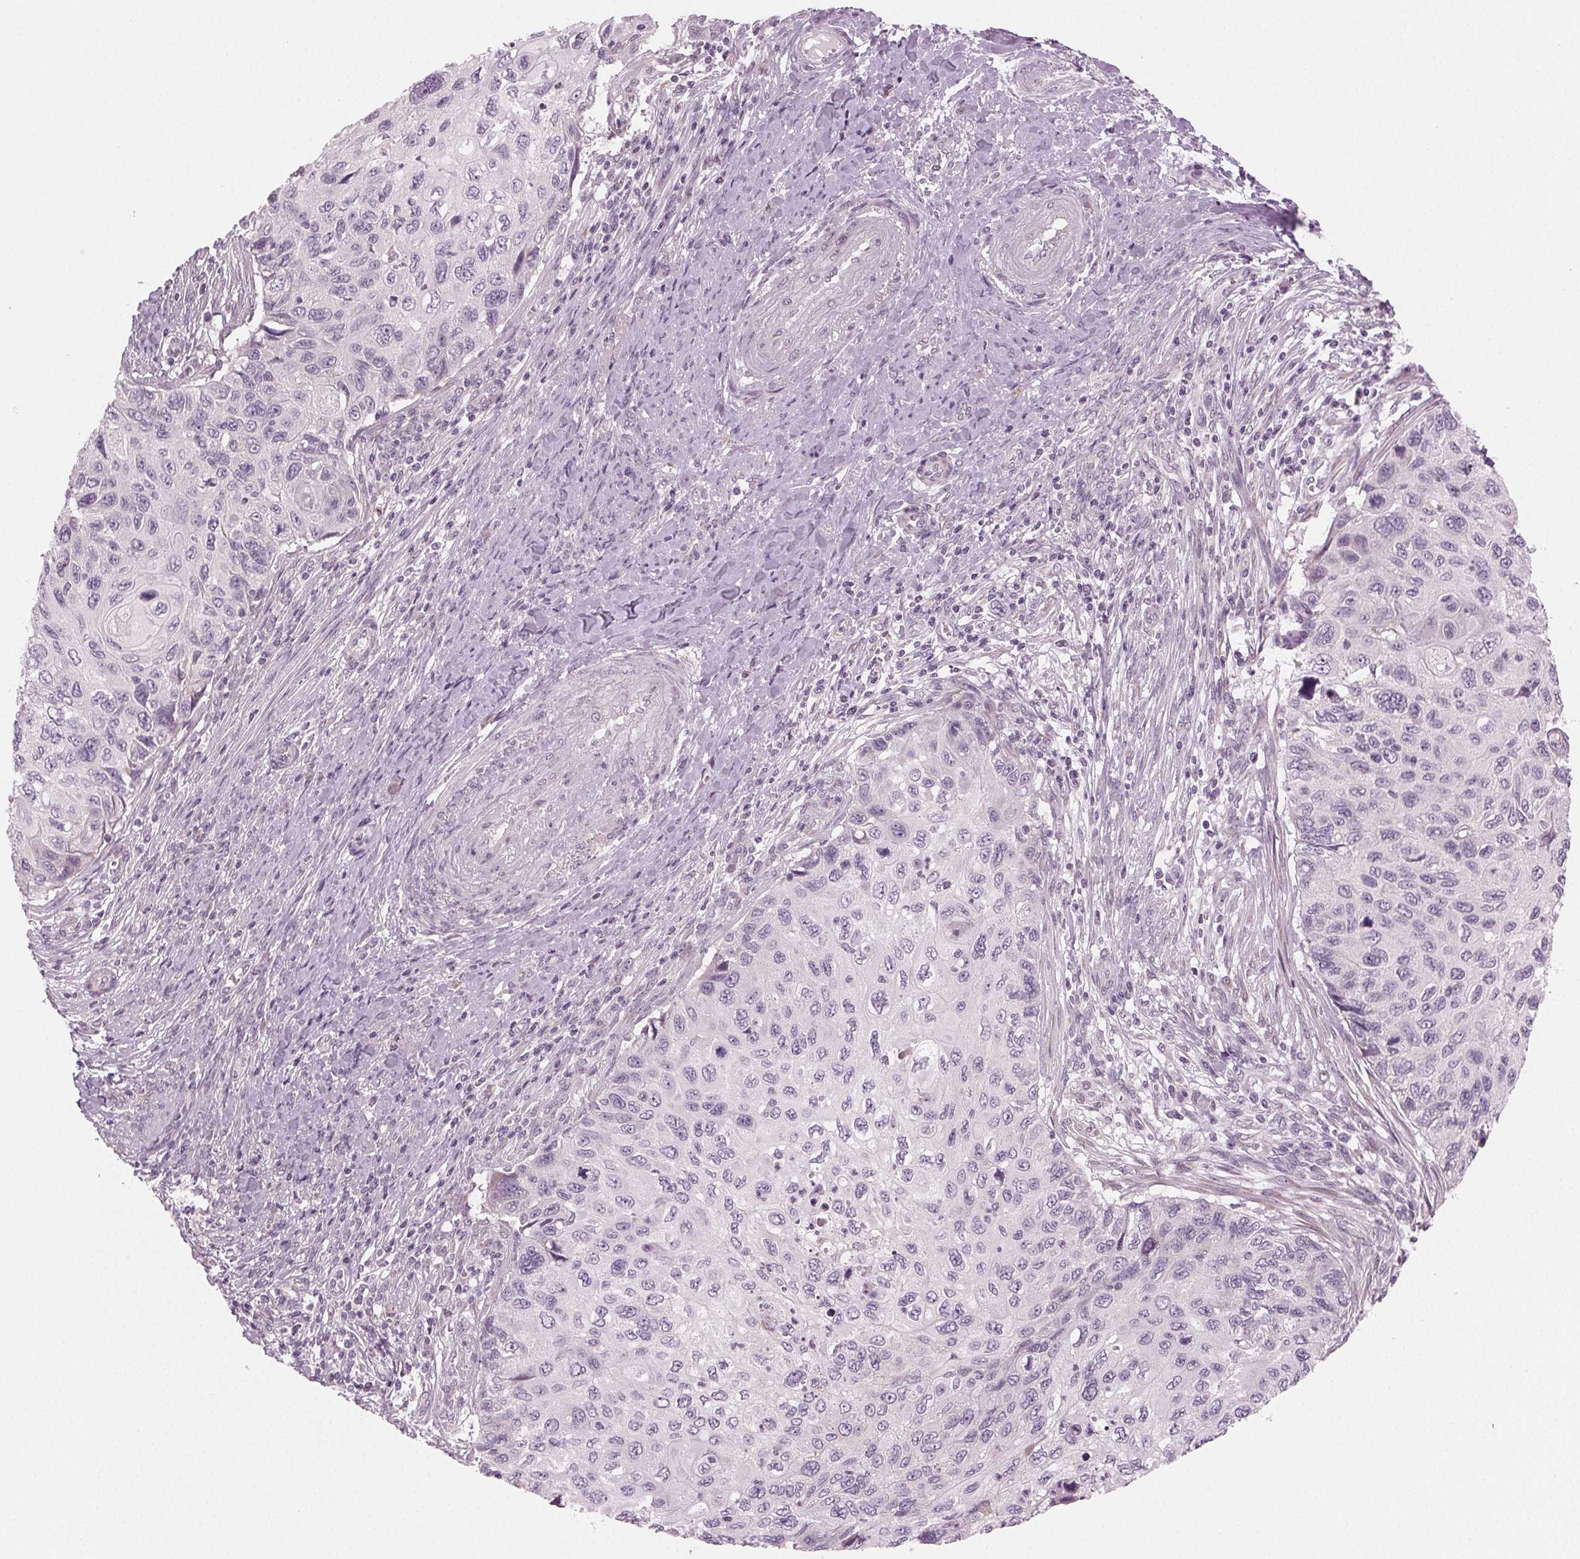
{"staining": {"intensity": "negative", "quantity": "none", "location": "none"}, "tissue": "cervical cancer", "cell_type": "Tumor cells", "image_type": "cancer", "snomed": [{"axis": "morphology", "description": "Squamous cell carcinoma, NOS"}, {"axis": "topography", "description": "Cervix"}], "caption": "IHC histopathology image of cervical cancer (squamous cell carcinoma) stained for a protein (brown), which exhibits no staining in tumor cells.", "gene": "PRAP1", "patient": {"sex": "female", "age": 70}}